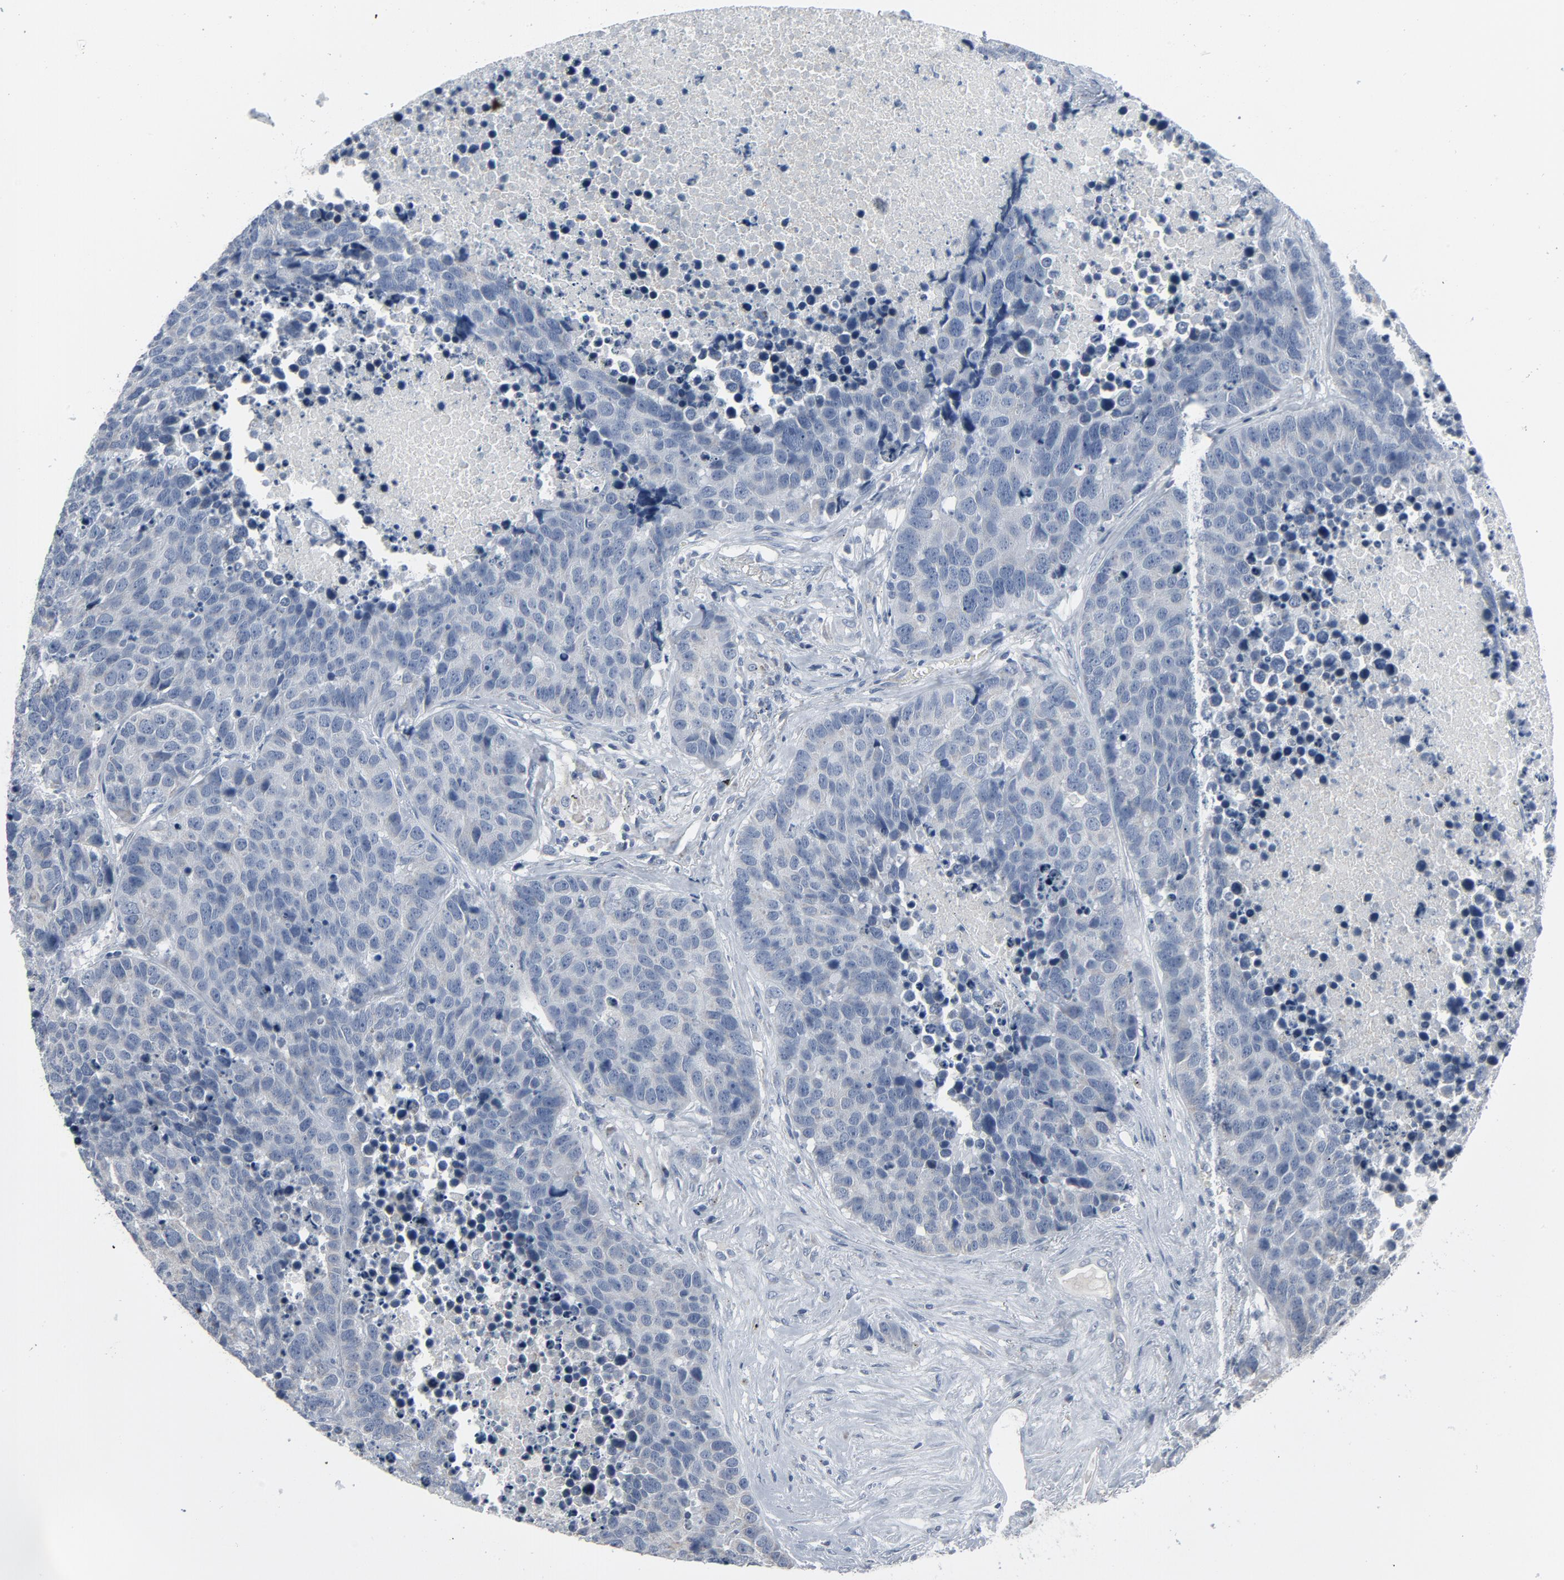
{"staining": {"intensity": "negative", "quantity": "none", "location": "none"}, "tissue": "carcinoid", "cell_type": "Tumor cells", "image_type": "cancer", "snomed": [{"axis": "morphology", "description": "Carcinoid, malignant, NOS"}, {"axis": "topography", "description": "Lung"}], "caption": "High power microscopy photomicrograph of an immunohistochemistry (IHC) micrograph of malignant carcinoid, revealing no significant staining in tumor cells. (DAB (3,3'-diaminobenzidine) immunohistochemistry with hematoxylin counter stain).", "gene": "GPX2", "patient": {"sex": "male", "age": 60}}